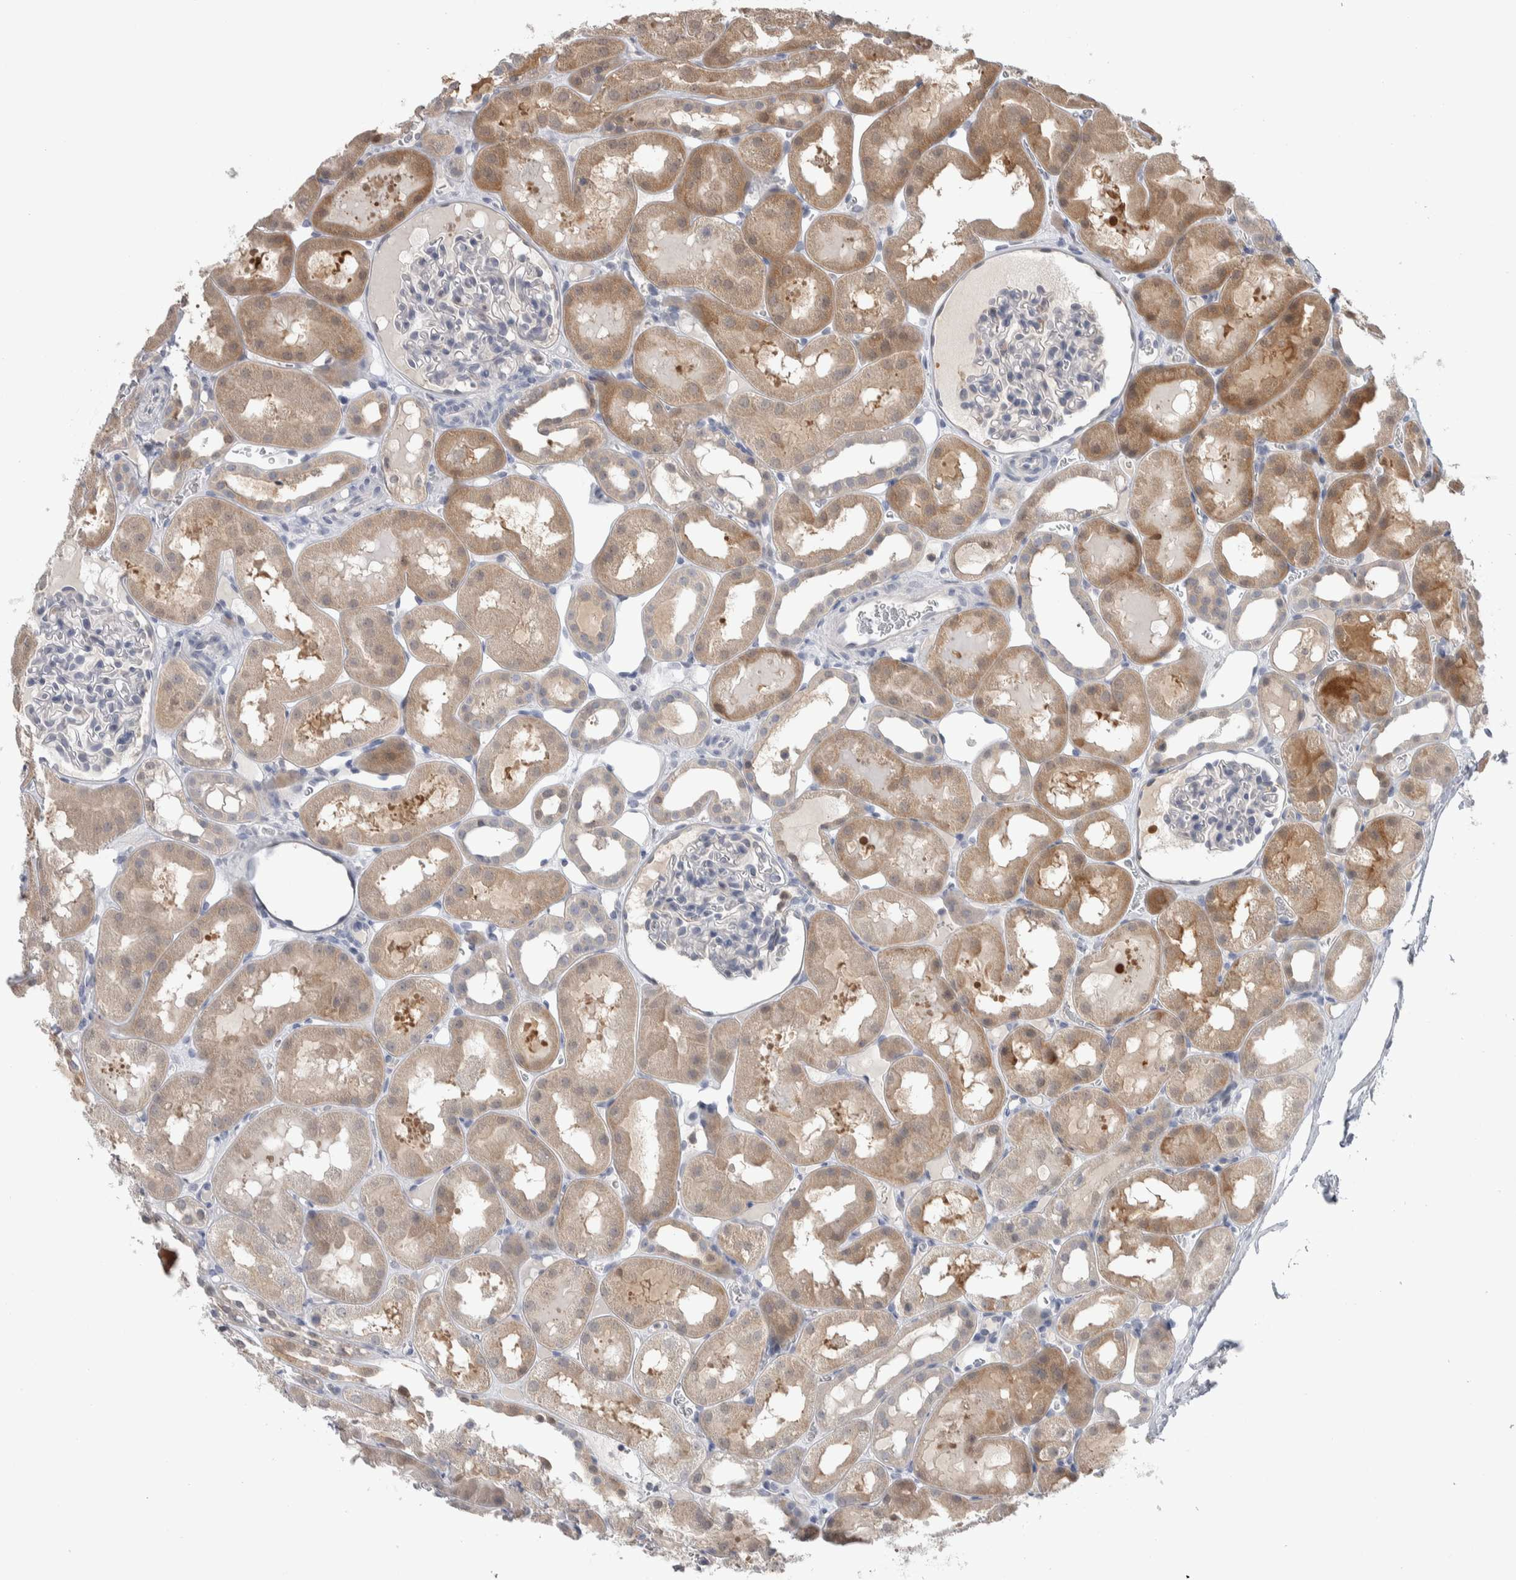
{"staining": {"intensity": "weak", "quantity": "<25%", "location": "cytoplasmic/membranous"}, "tissue": "kidney", "cell_type": "Cells in glomeruli", "image_type": "normal", "snomed": [{"axis": "morphology", "description": "Normal tissue, NOS"}, {"axis": "topography", "description": "Kidney"}, {"axis": "topography", "description": "Urinary bladder"}], "caption": "Histopathology image shows no protein staining in cells in glomeruli of benign kidney.", "gene": "HTATIP2", "patient": {"sex": "male", "age": 16}}